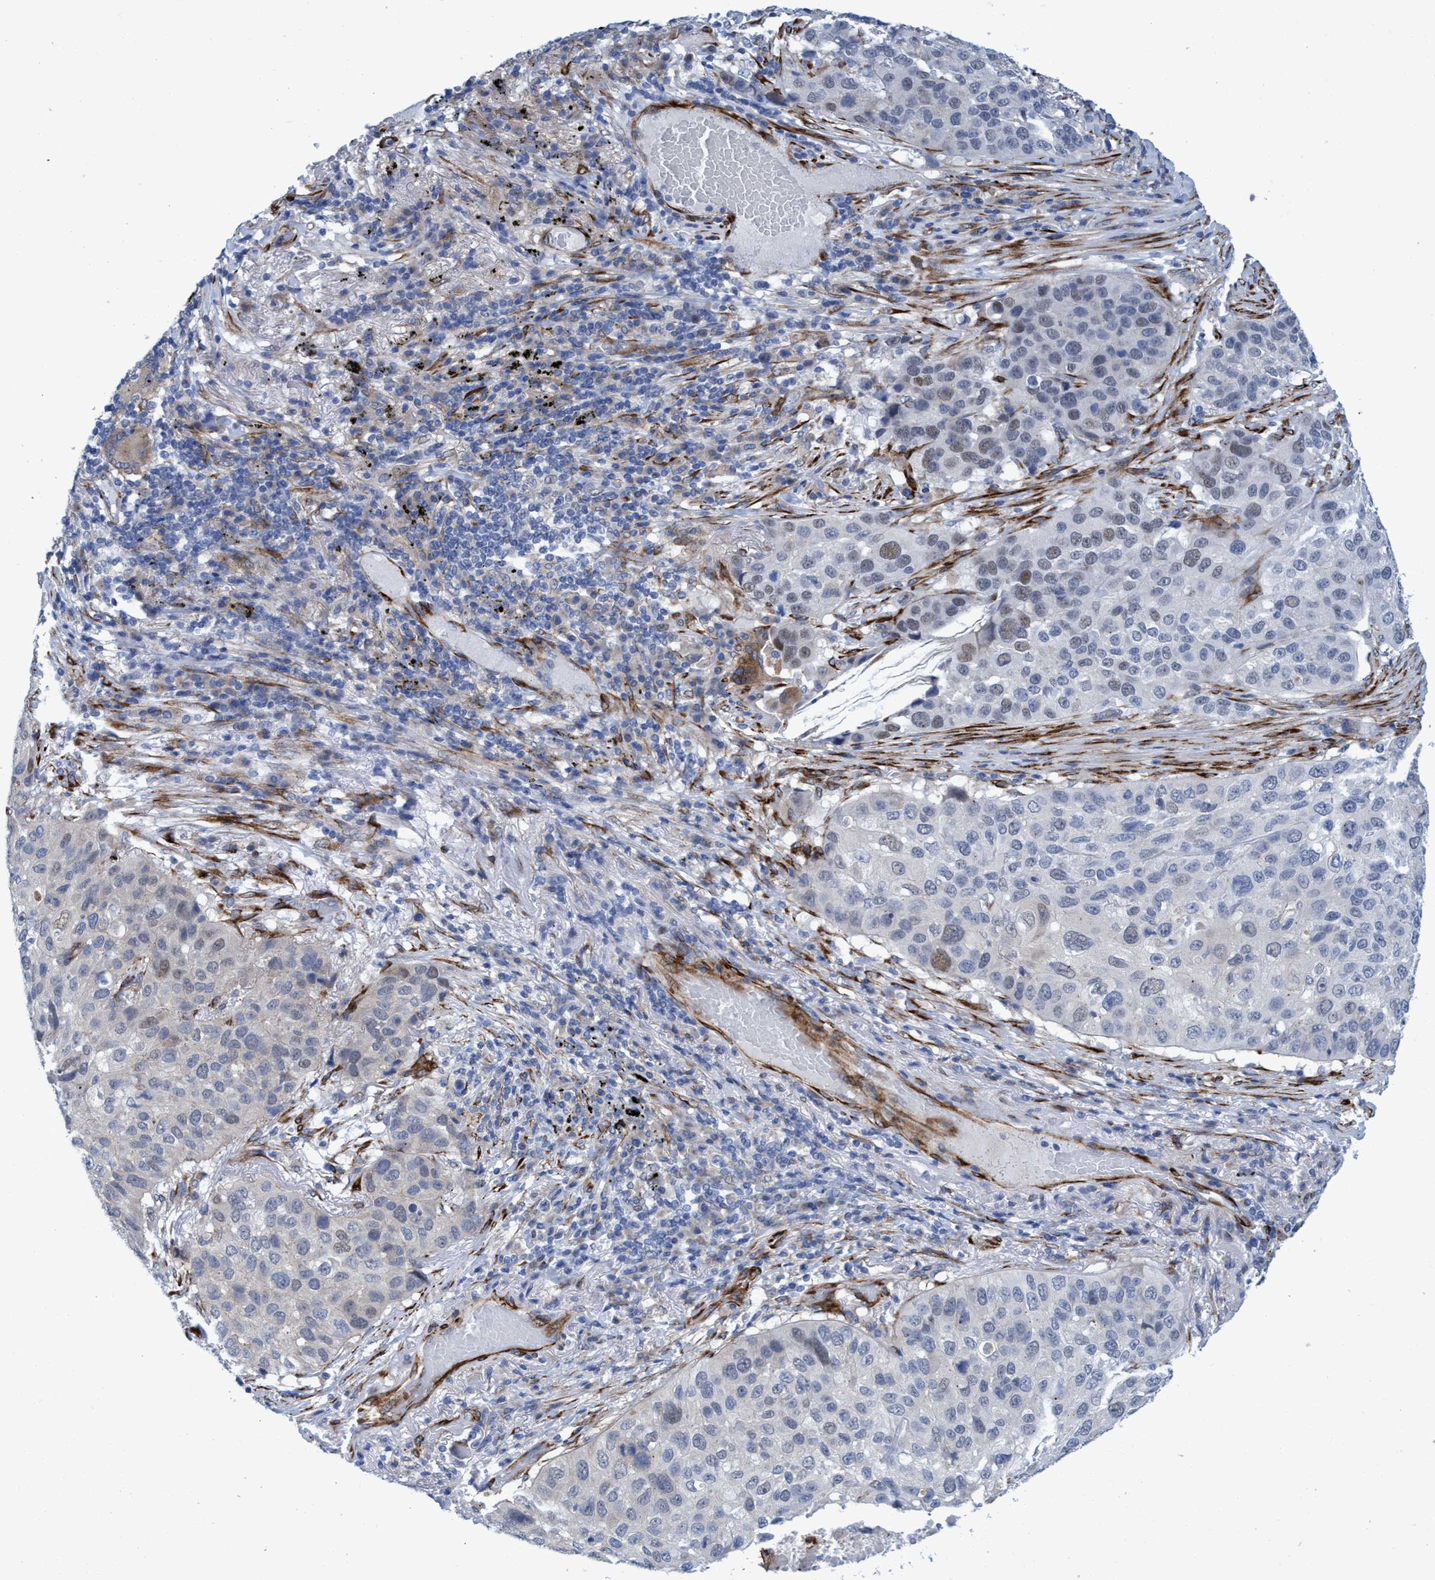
{"staining": {"intensity": "weak", "quantity": "<25%", "location": "nuclear"}, "tissue": "lung cancer", "cell_type": "Tumor cells", "image_type": "cancer", "snomed": [{"axis": "morphology", "description": "Squamous cell carcinoma, NOS"}, {"axis": "topography", "description": "Lung"}], "caption": "The image demonstrates no significant expression in tumor cells of squamous cell carcinoma (lung).", "gene": "SLC43A2", "patient": {"sex": "male", "age": 57}}